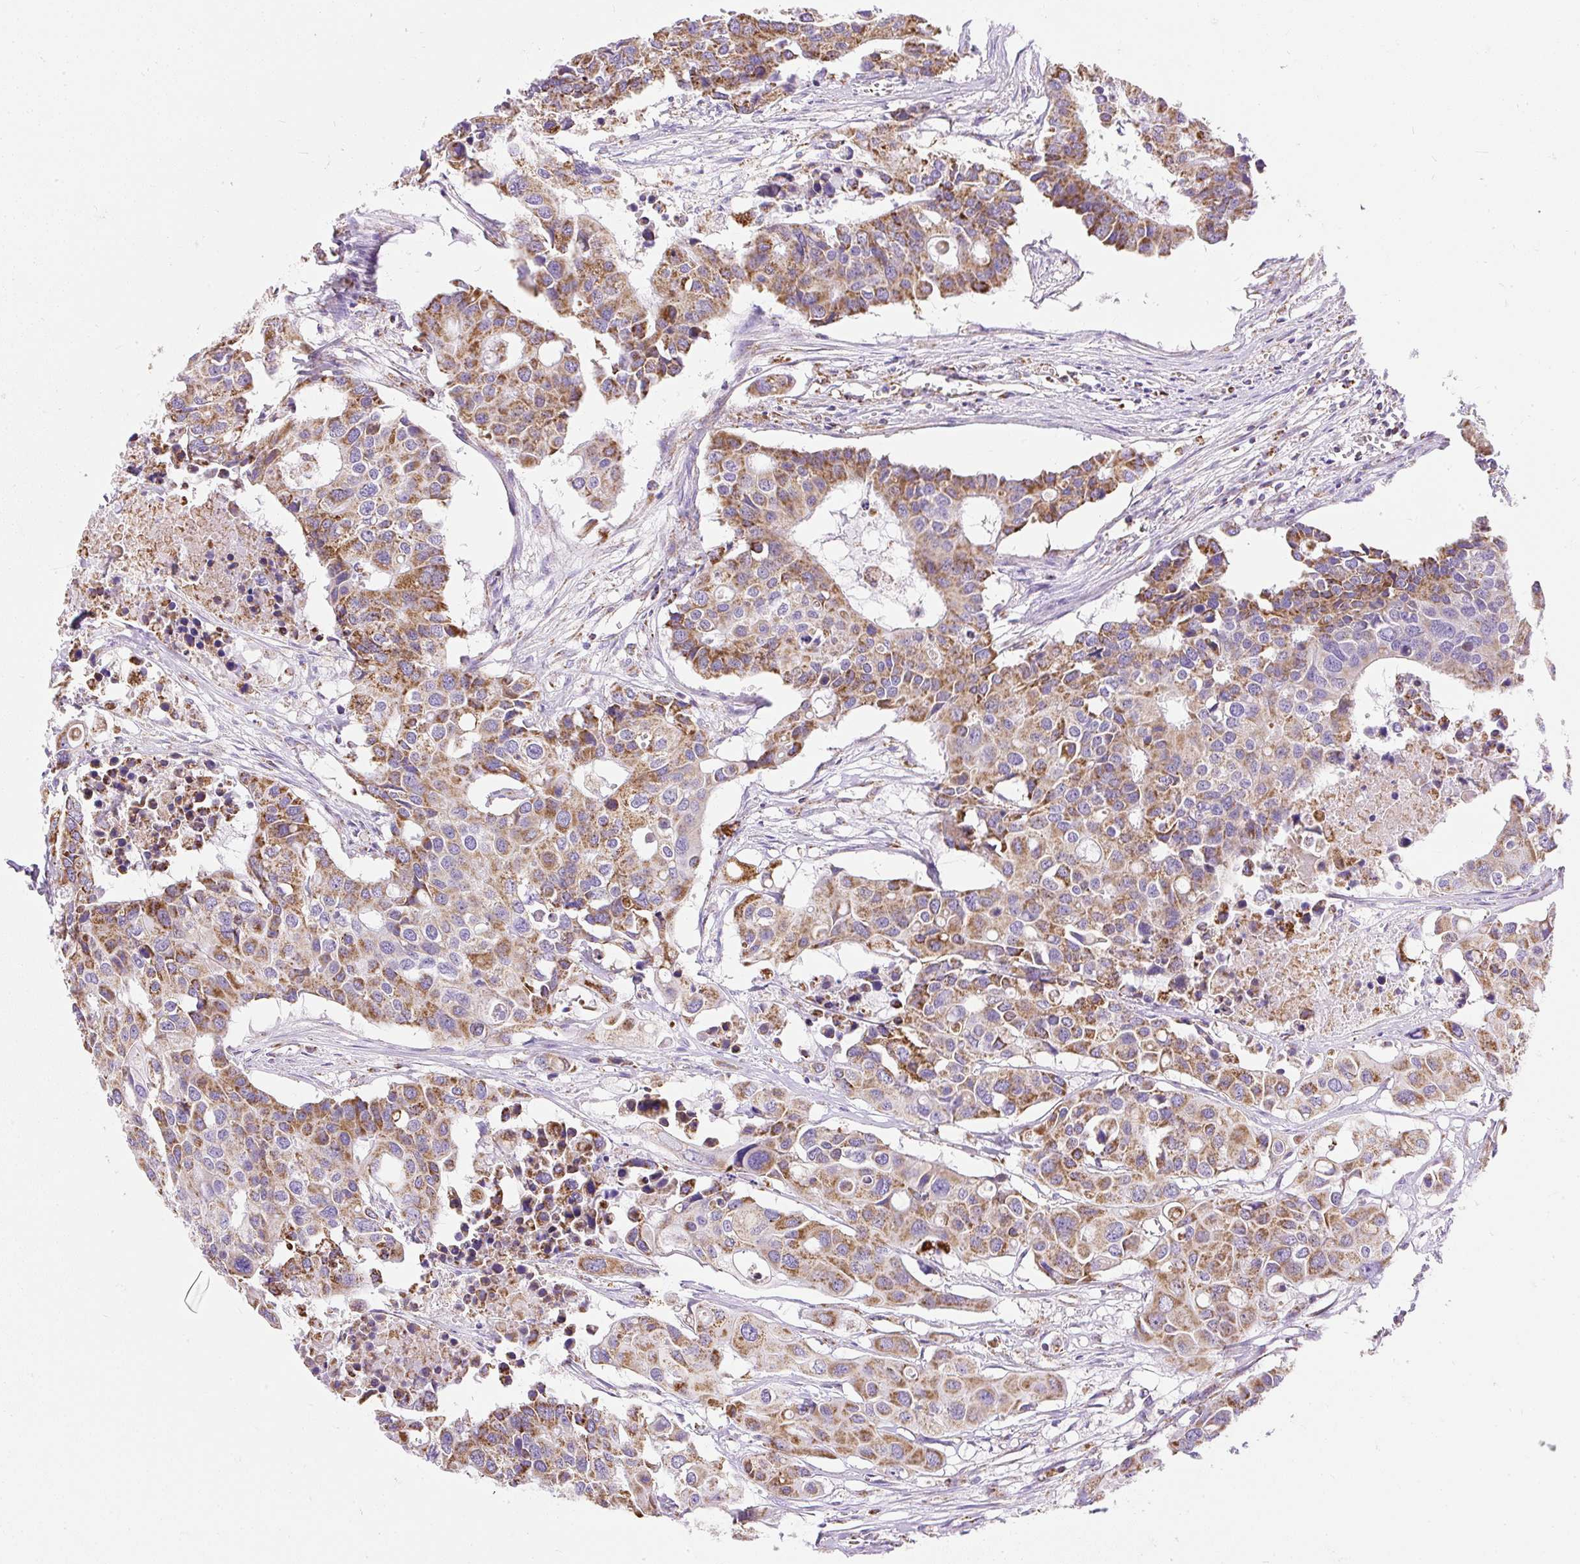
{"staining": {"intensity": "moderate", "quantity": ">75%", "location": "cytoplasmic/membranous"}, "tissue": "colorectal cancer", "cell_type": "Tumor cells", "image_type": "cancer", "snomed": [{"axis": "morphology", "description": "Adenocarcinoma, NOS"}, {"axis": "topography", "description": "Colon"}], "caption": "A brown stain shows moderate cytoplasmic/membranous positivity of a protein in colorectal cancer (adenocarcinoma) tumor cells. (brown staining indicates protein expression, while blue staining denotes nuclei).", "gene": "DAAM2", "patient": {"sex": "male", "age": 77}}